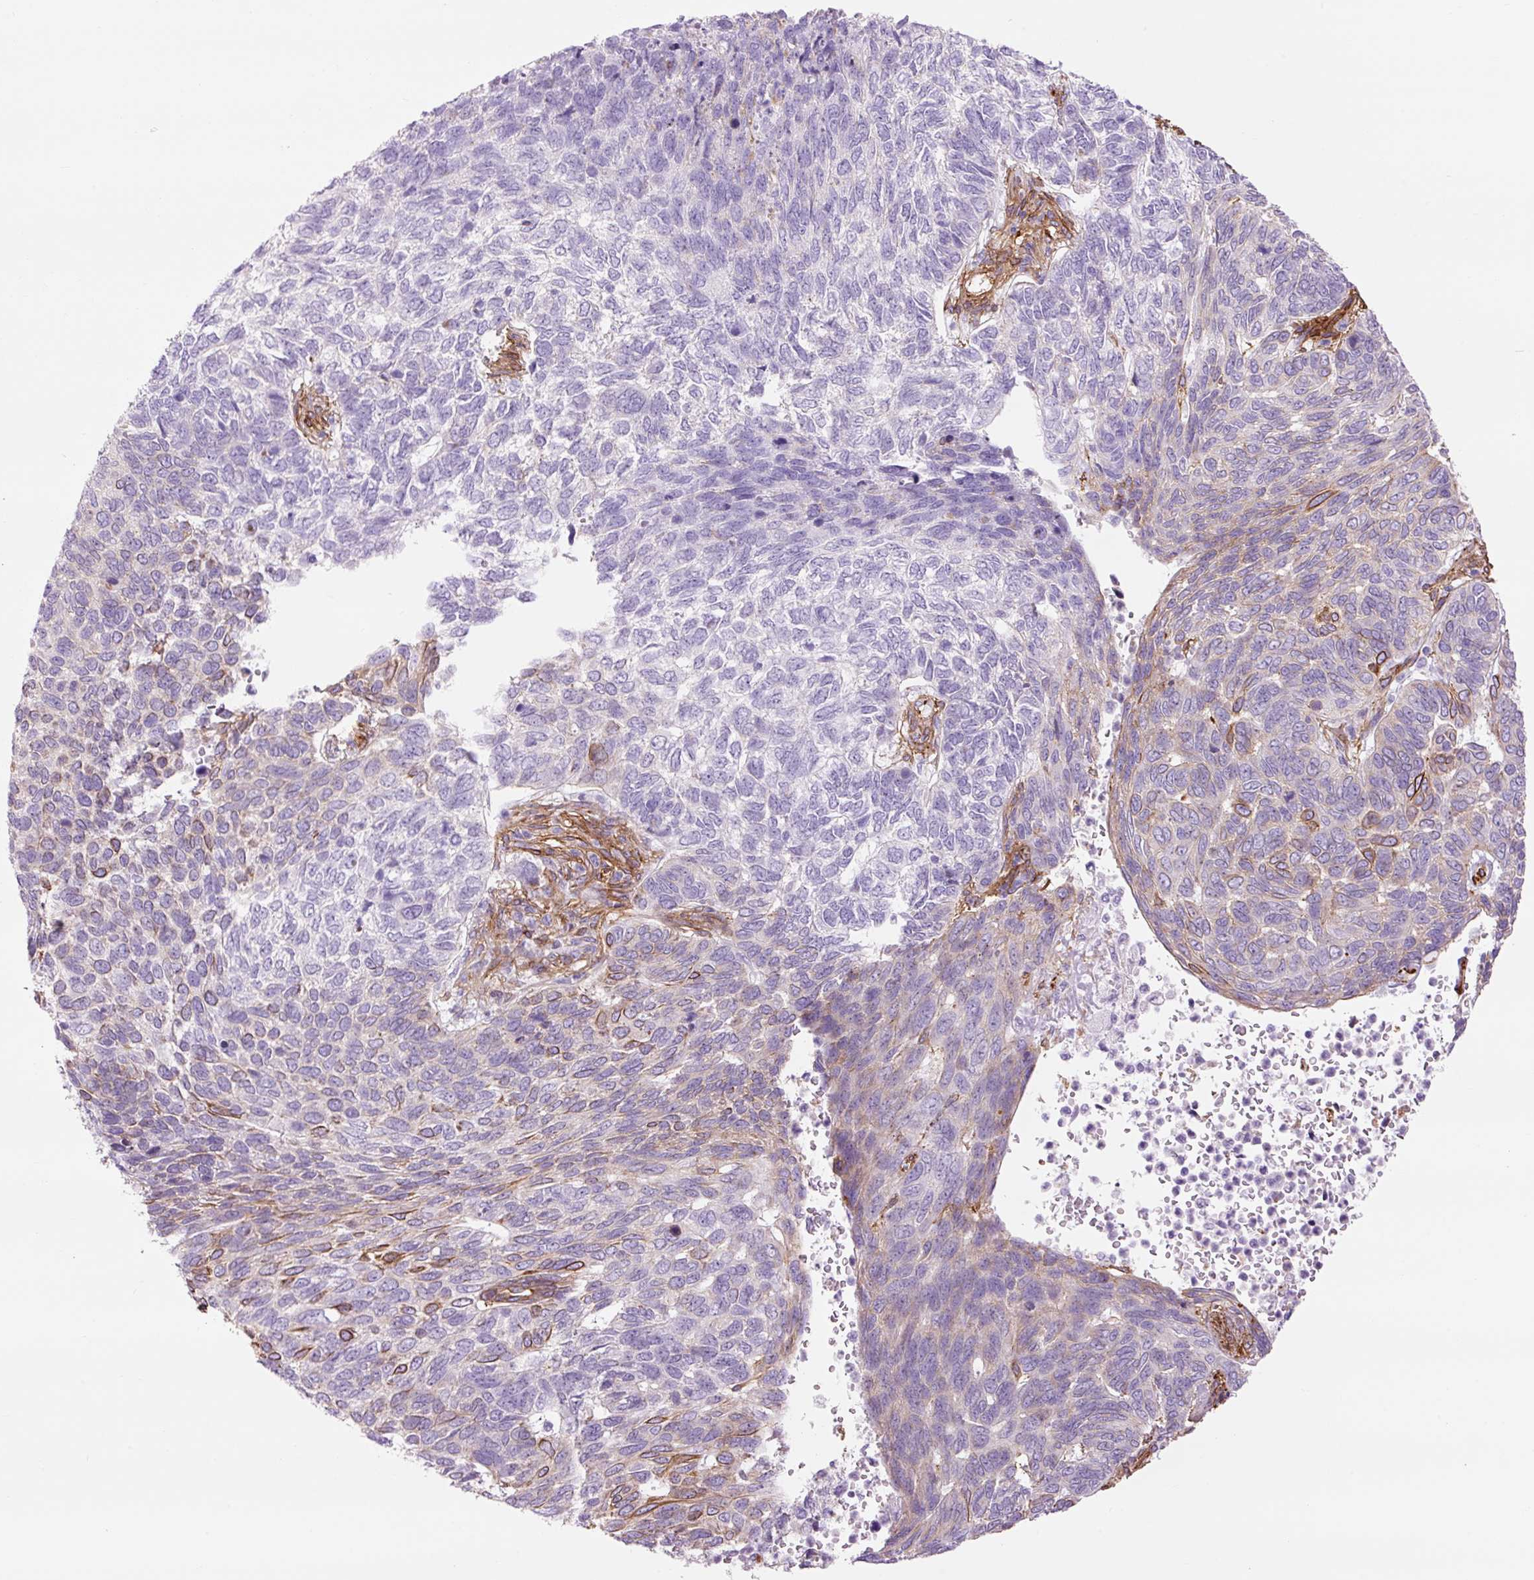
{"staining": {"intensity": "moderate", "quantity": "<25%", "location": "cytoplasmic/membranous"}, "tissue": "skin cancer", "cell_type": "Tumor cells", "image_type": "cancer", "snomed": [{"axis": "morphology", "description": "Basal cell carcinoma"}, {"axis": "topography", "description": "Skin"}], "caption": "The histopathology image reveals a brown stain indicating the presence of a protein in the cytoplasmic/membranous of tumor cells in basal cell carcinoma (skin). The protein is shown in brown color, while the nuclei are stained blue.", "gene": "CAV1", "patient": {"sex": "female", "age": 65}}